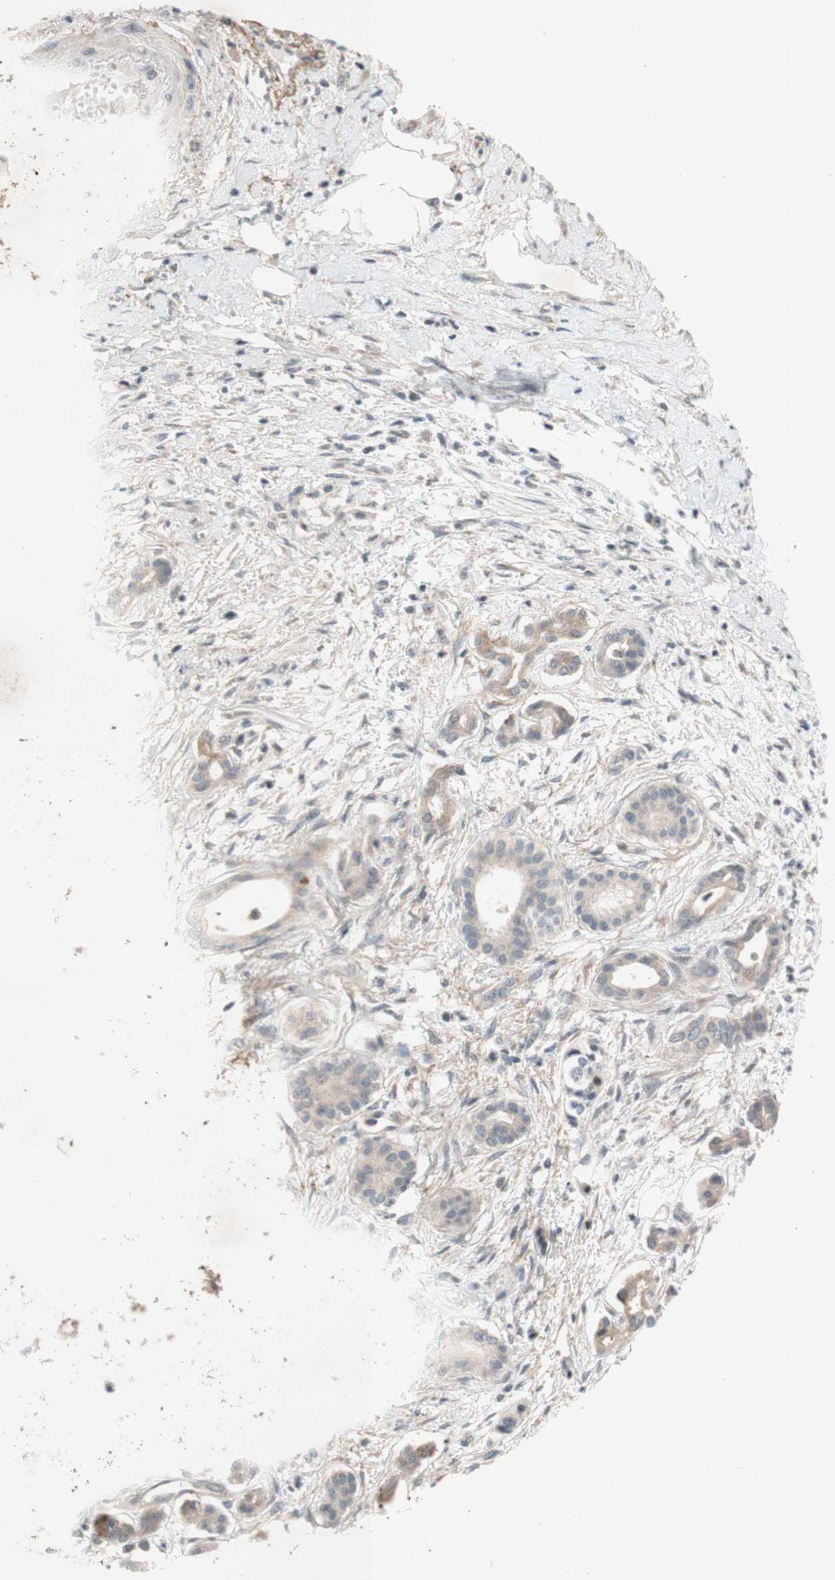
{"staining": {"intensity": "weak", "quantity": ">75%", "location": "cytoplasmic/membranous"}, "tissue": "pancreatic cancer", "cell_type": "Tumor cells", "image_type": "cancer", "snomed": [{"axis": "morphology", "description": "Adenocarcinoma, NOS"}, {"axis": "topography", "description": "Pancreas"}], "caption": "The image reveals immunohistochemical staining of pancreatic cancer. There is weak cytoplasmic/membranous positivity is appreciated in about >75% of tumor cells.", "gene": "CD55", "patient": {"sex": "male", "age": 56}}